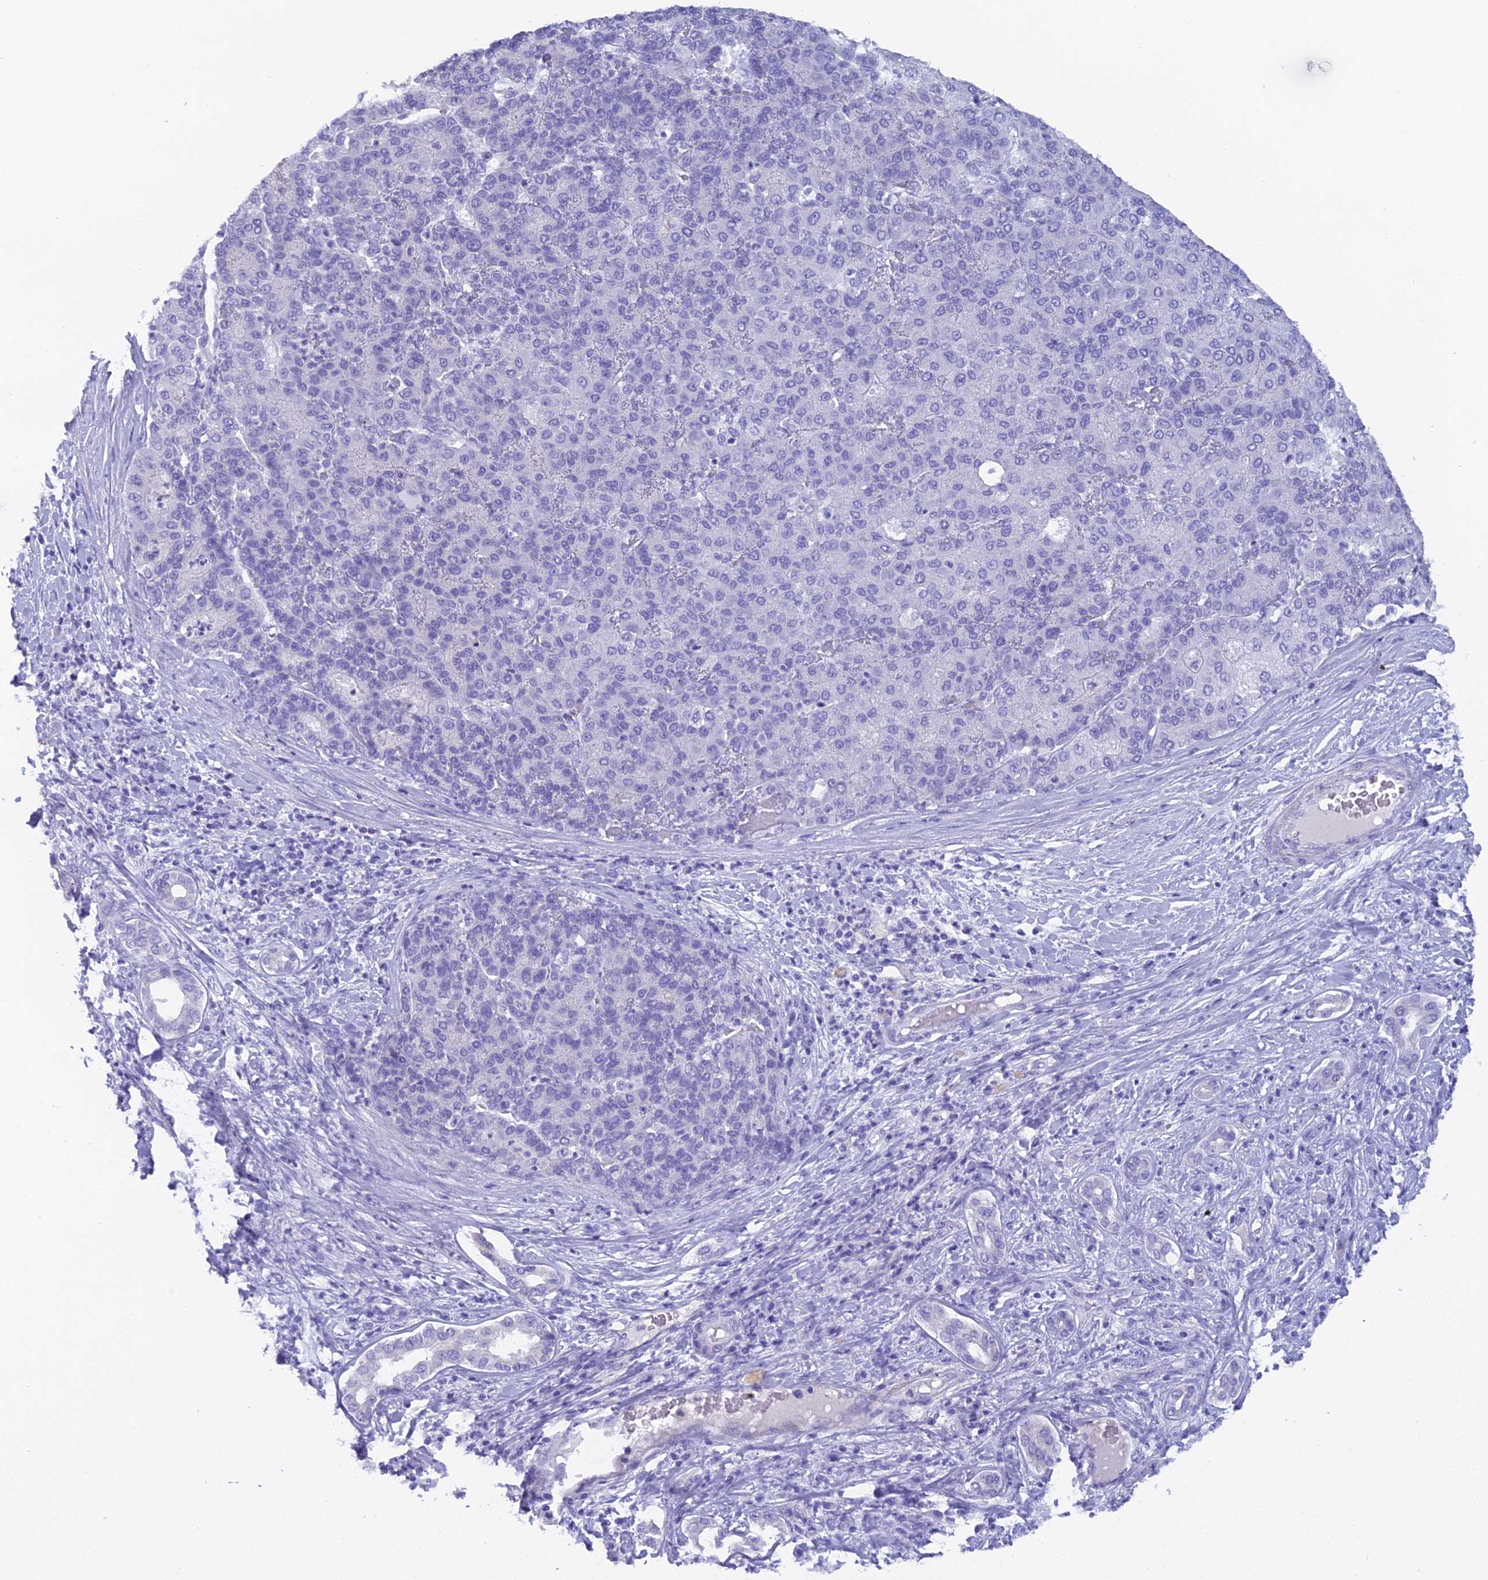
{"staining": {"intensity": "negative", "quantity": "none", "location": "none"}, "tissue": "liver cancer", "cell_type": "Tumor cells", "image_type": "cancer", "snomed": [{"axis": "morphology", "description": "Carcinoma, Hepatocellular, NOS"}, {"axis": "topography", "description": "Liver"}], "caption": "DAB (3,3'-diaminobenzidine) immunohistochemical staining of liver cancer reveals no significant staining in tumor cells.", "gene": "UNC80", "patient": {"sex": "male", "age": 65}}